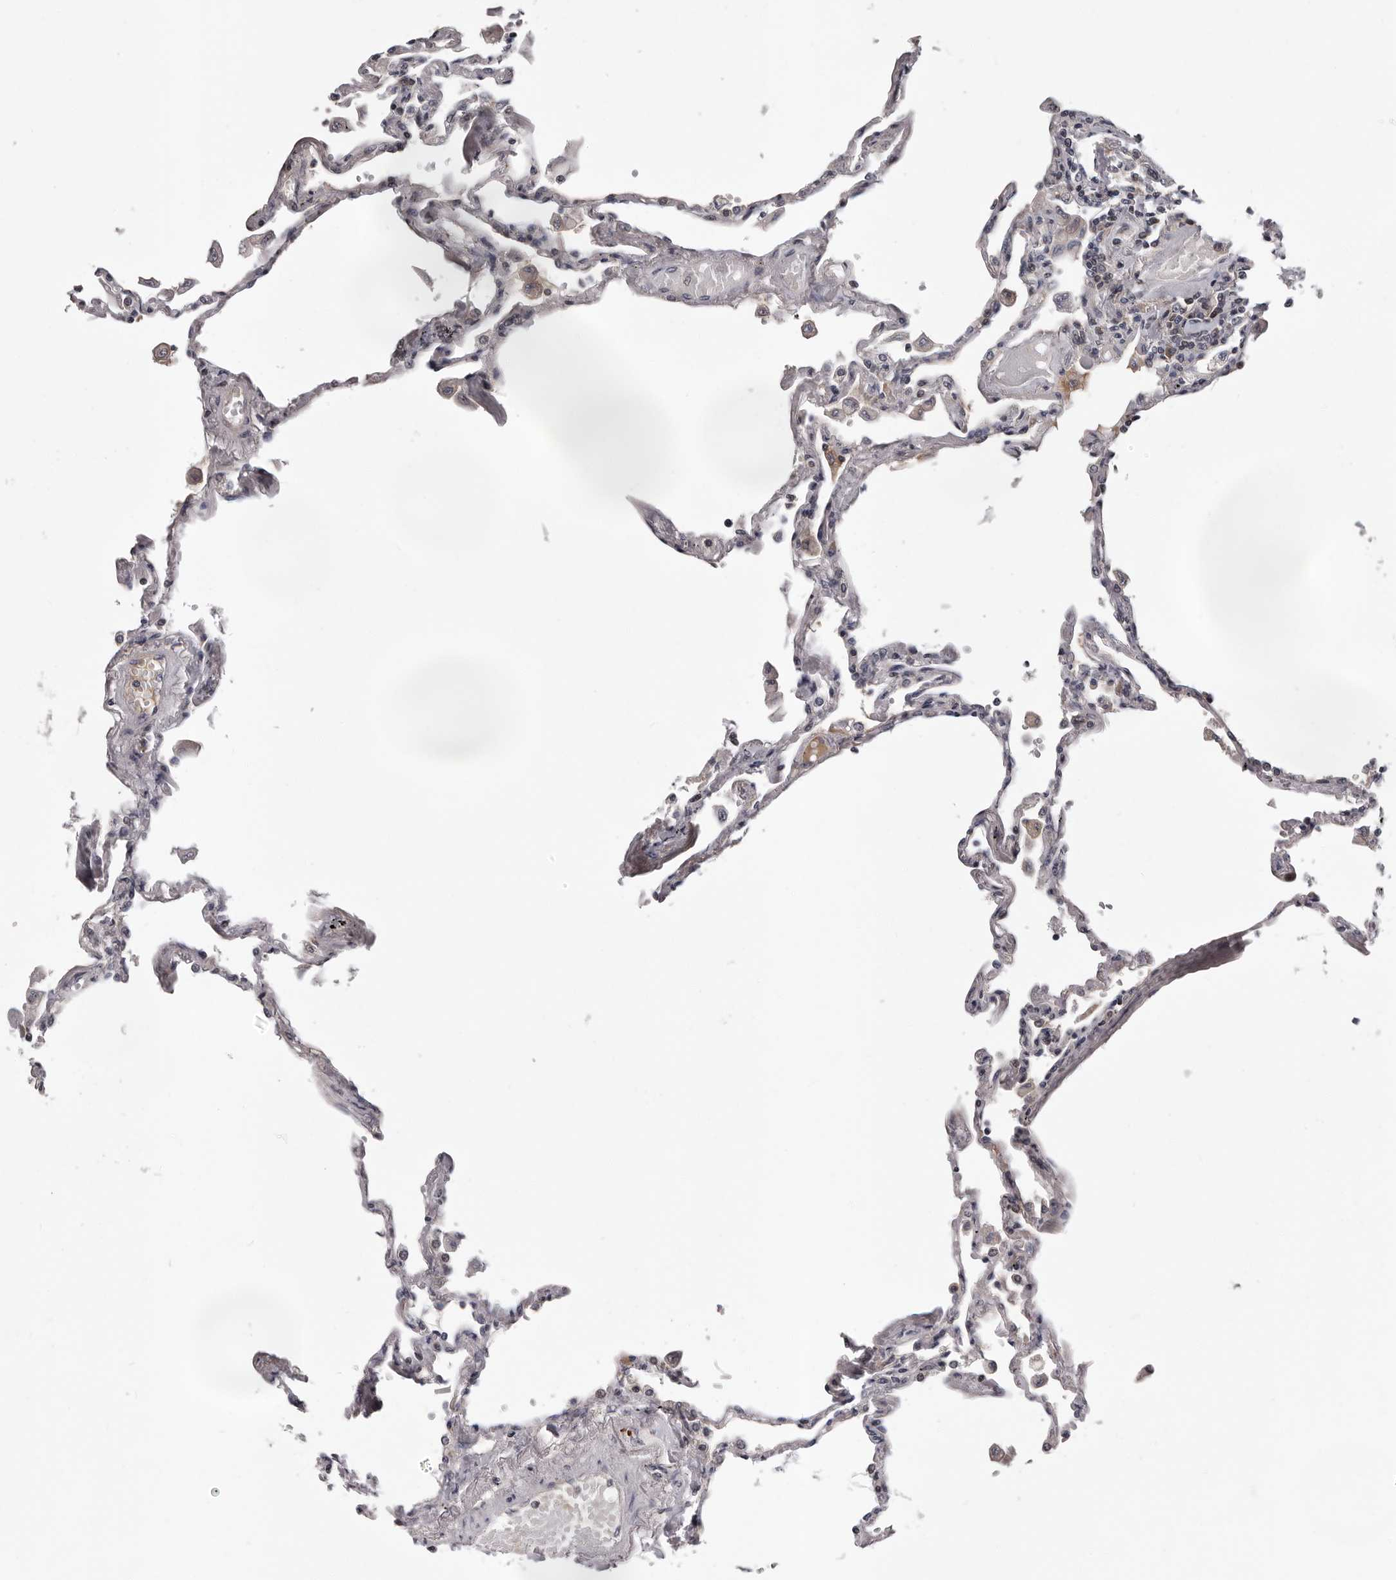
{"staining": {"intensity": "negative", "quantity": "none", "location": "none"}, "tissue": "lung", "cell_type": "Alveolar cells", "image_type": "normal", "snomed": [{"axis": "morphology", "description": "Normal tissue, NOS"}, {"axis": "topography", "description": "Lung"}], "caption": "Immunohistochemical staining of unremarkable lung demonstrates no significant staining in alveolar cells.", "gene": "MED8", "patient": {"sex": "female", "age": 67}}